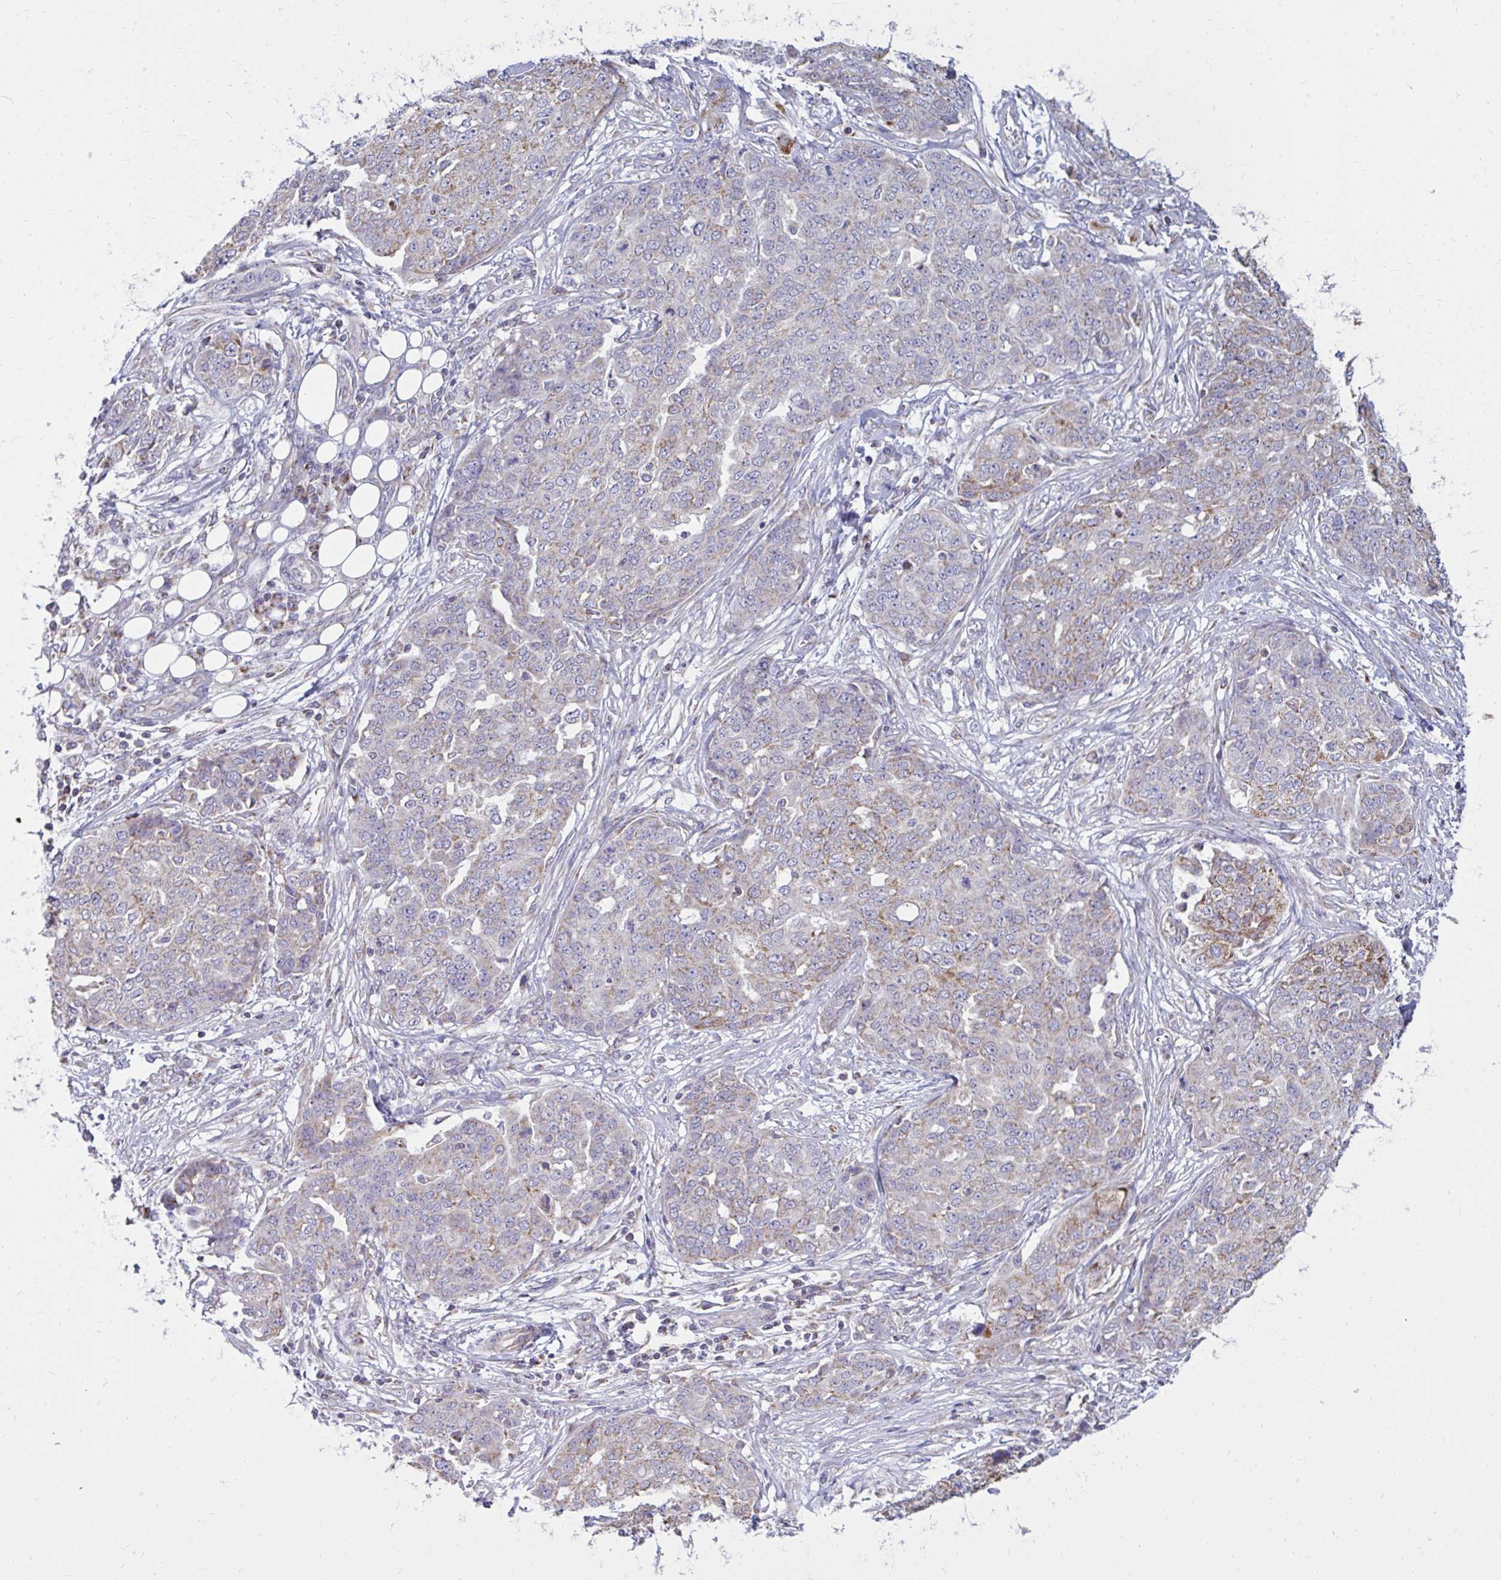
{"staining": {"intensity": "moderate", "quantity": "<25%", "location": "cytoplasmic/membranous"}, "tissue": "ovarian cancer", "cell_type": "Tumor cells", "image_type": "cancer", "snomed": [{"axis": "morphology", "description": "Cystadenocarcinoma, serous, NOS"}, {"axis": "topography", "description": "Soft tissue"}, {"axis": "topography", "description": "Ovary"}], "caption": "Moderate cytoplasmic/membranous positivity is appreciated in about <25% of tumor cells in ovarian serous cystadenocarcinoma.", "gene": "OR10R2", "patient": {"sex": "female", "age": 57}}